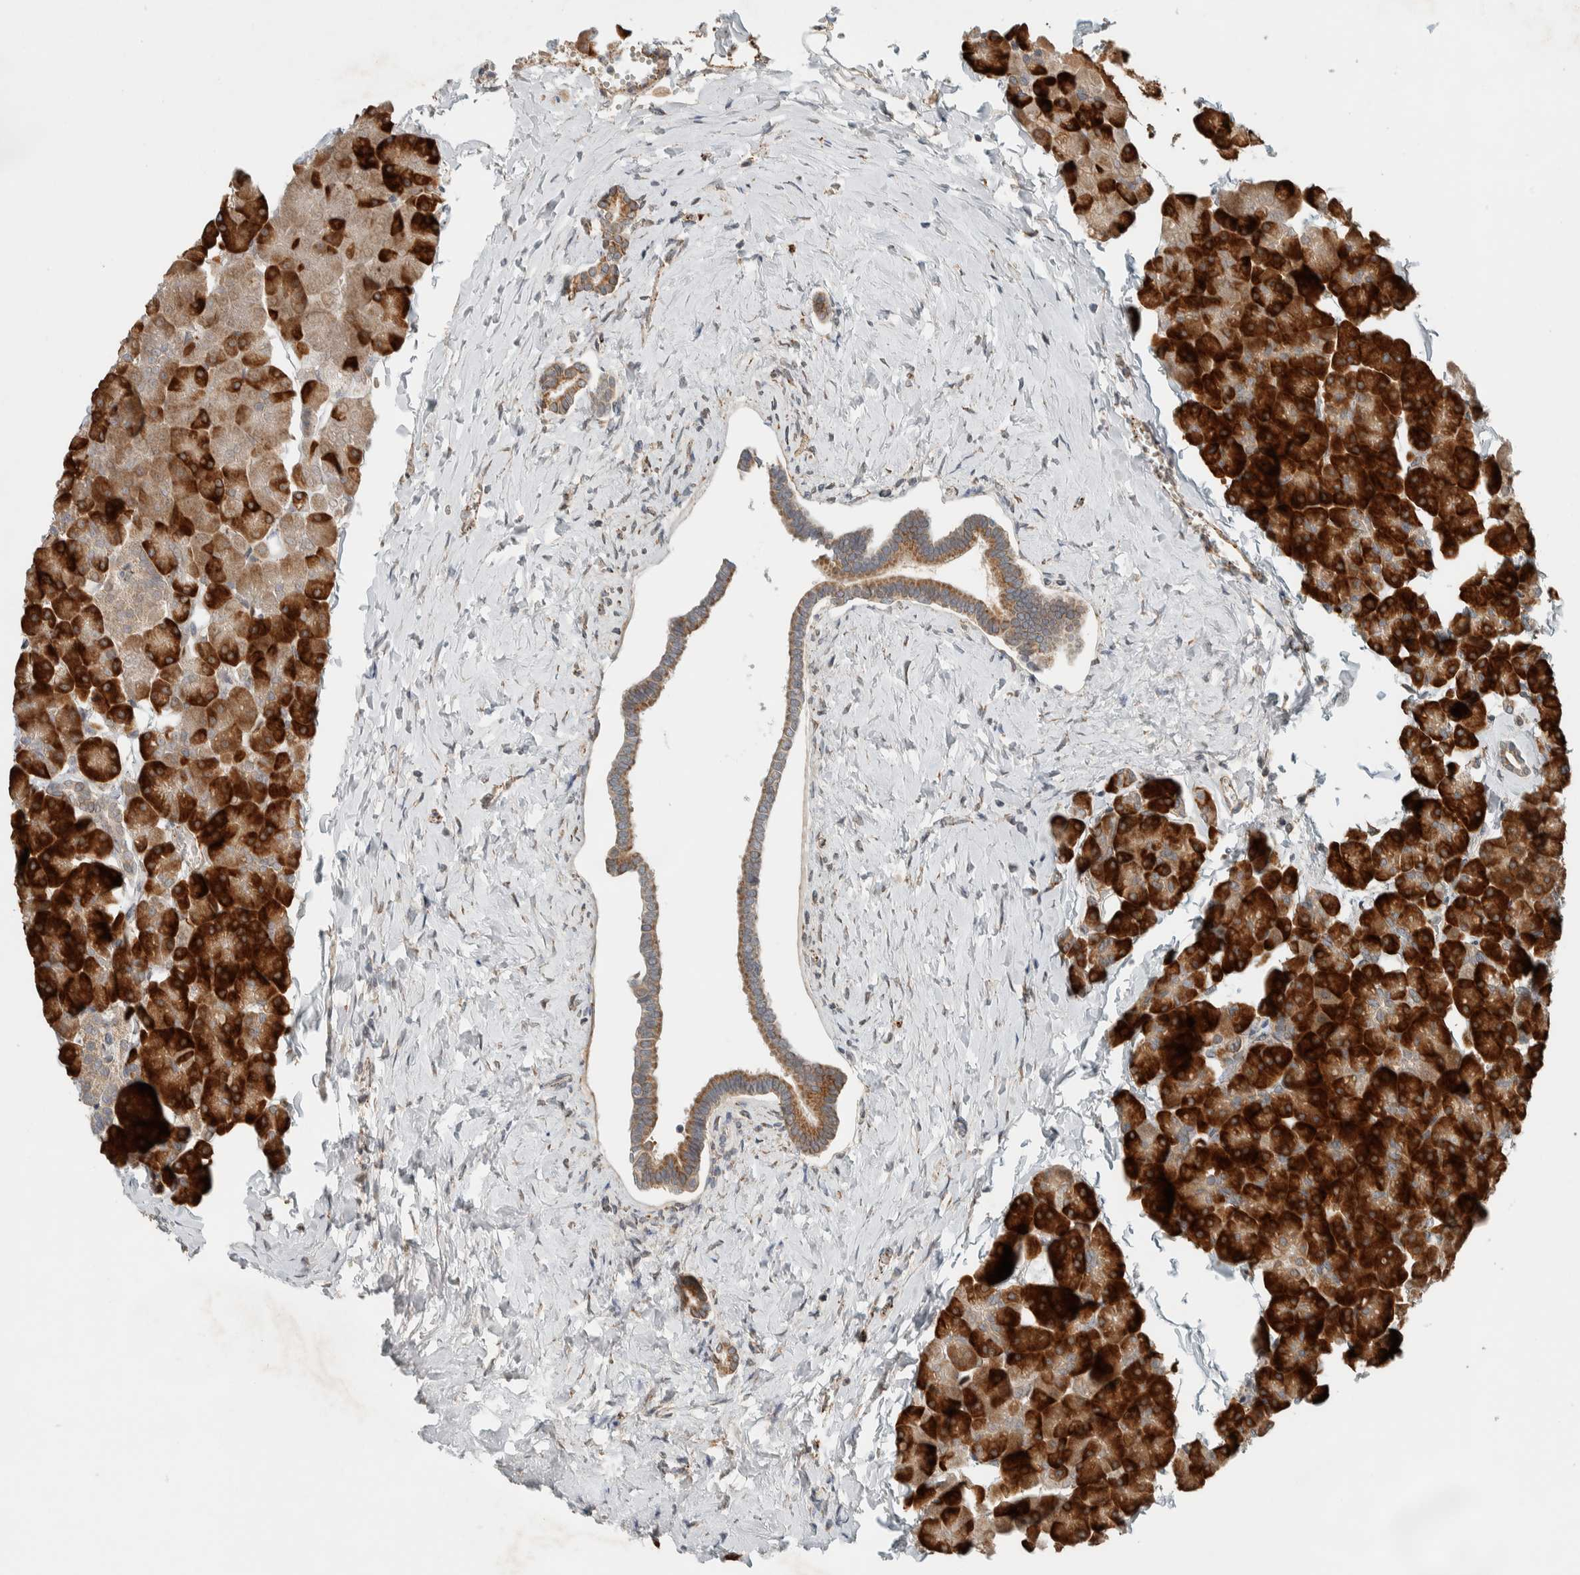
{"staining": {"intensity": "strong", "quantity": ">75%", "location": "cytoplasmic/membranous"}, "tissue": "pancreas", "cell_type": "Exocrine glandular cells", "image_type": "normal", "snomed": [{"axis": "morphology", "description": "Normal tissue, NOS"}, {"axis": "topography", "description": "Pancreas"}], "caption": "IHC image of normal pancreas: human pancreas stained using immunohistochemistry (IHC) demonstrates high levels of strong protein expression localized specifically in the cytoplasmic/membranous of exocrine glandular cells, appearing as a cytoplasmic/membranous brown color.", "gene": "CTBP2", "patient": {"sex": "male", "age": 35}}